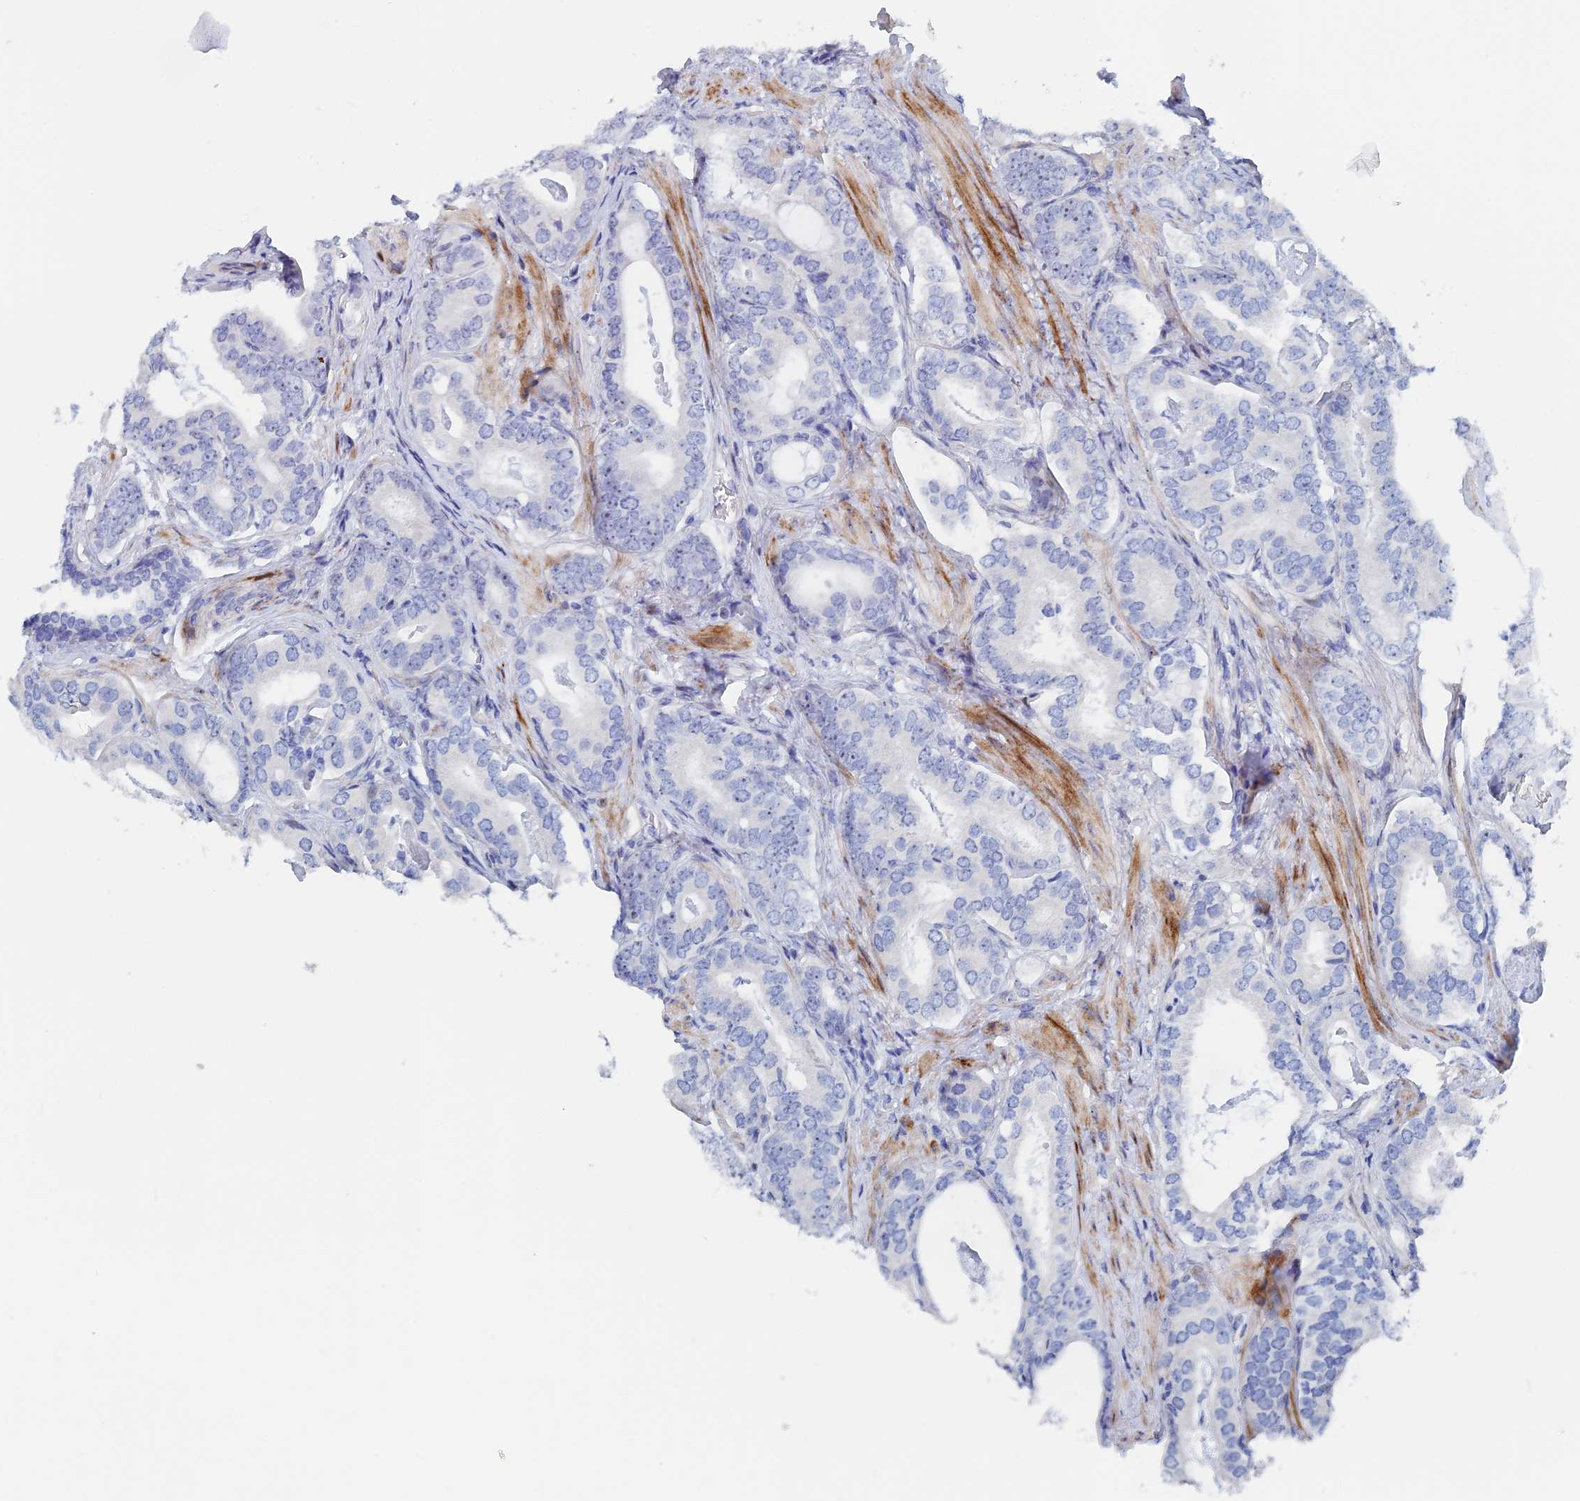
{"staining": {"intensity": "negative", "quantity": "none", "location": "none"}, "tissue": "prostate cancer", "cell_type": "Tumor cells", "image_type": "cancer", "snomed": [{"axis": "morphology", "description": "Adenocarcinoma, Low grade"}, {"axis": "topography", "description": "Prostate"}], "caption": "High power microscopy photomicrograph of an immunohistochemistry micrograph of prostate cancer, revealing no significant expression in tumor cells.", "gene": "DRGX", "patient": {"sex": "male", "age": 71}}